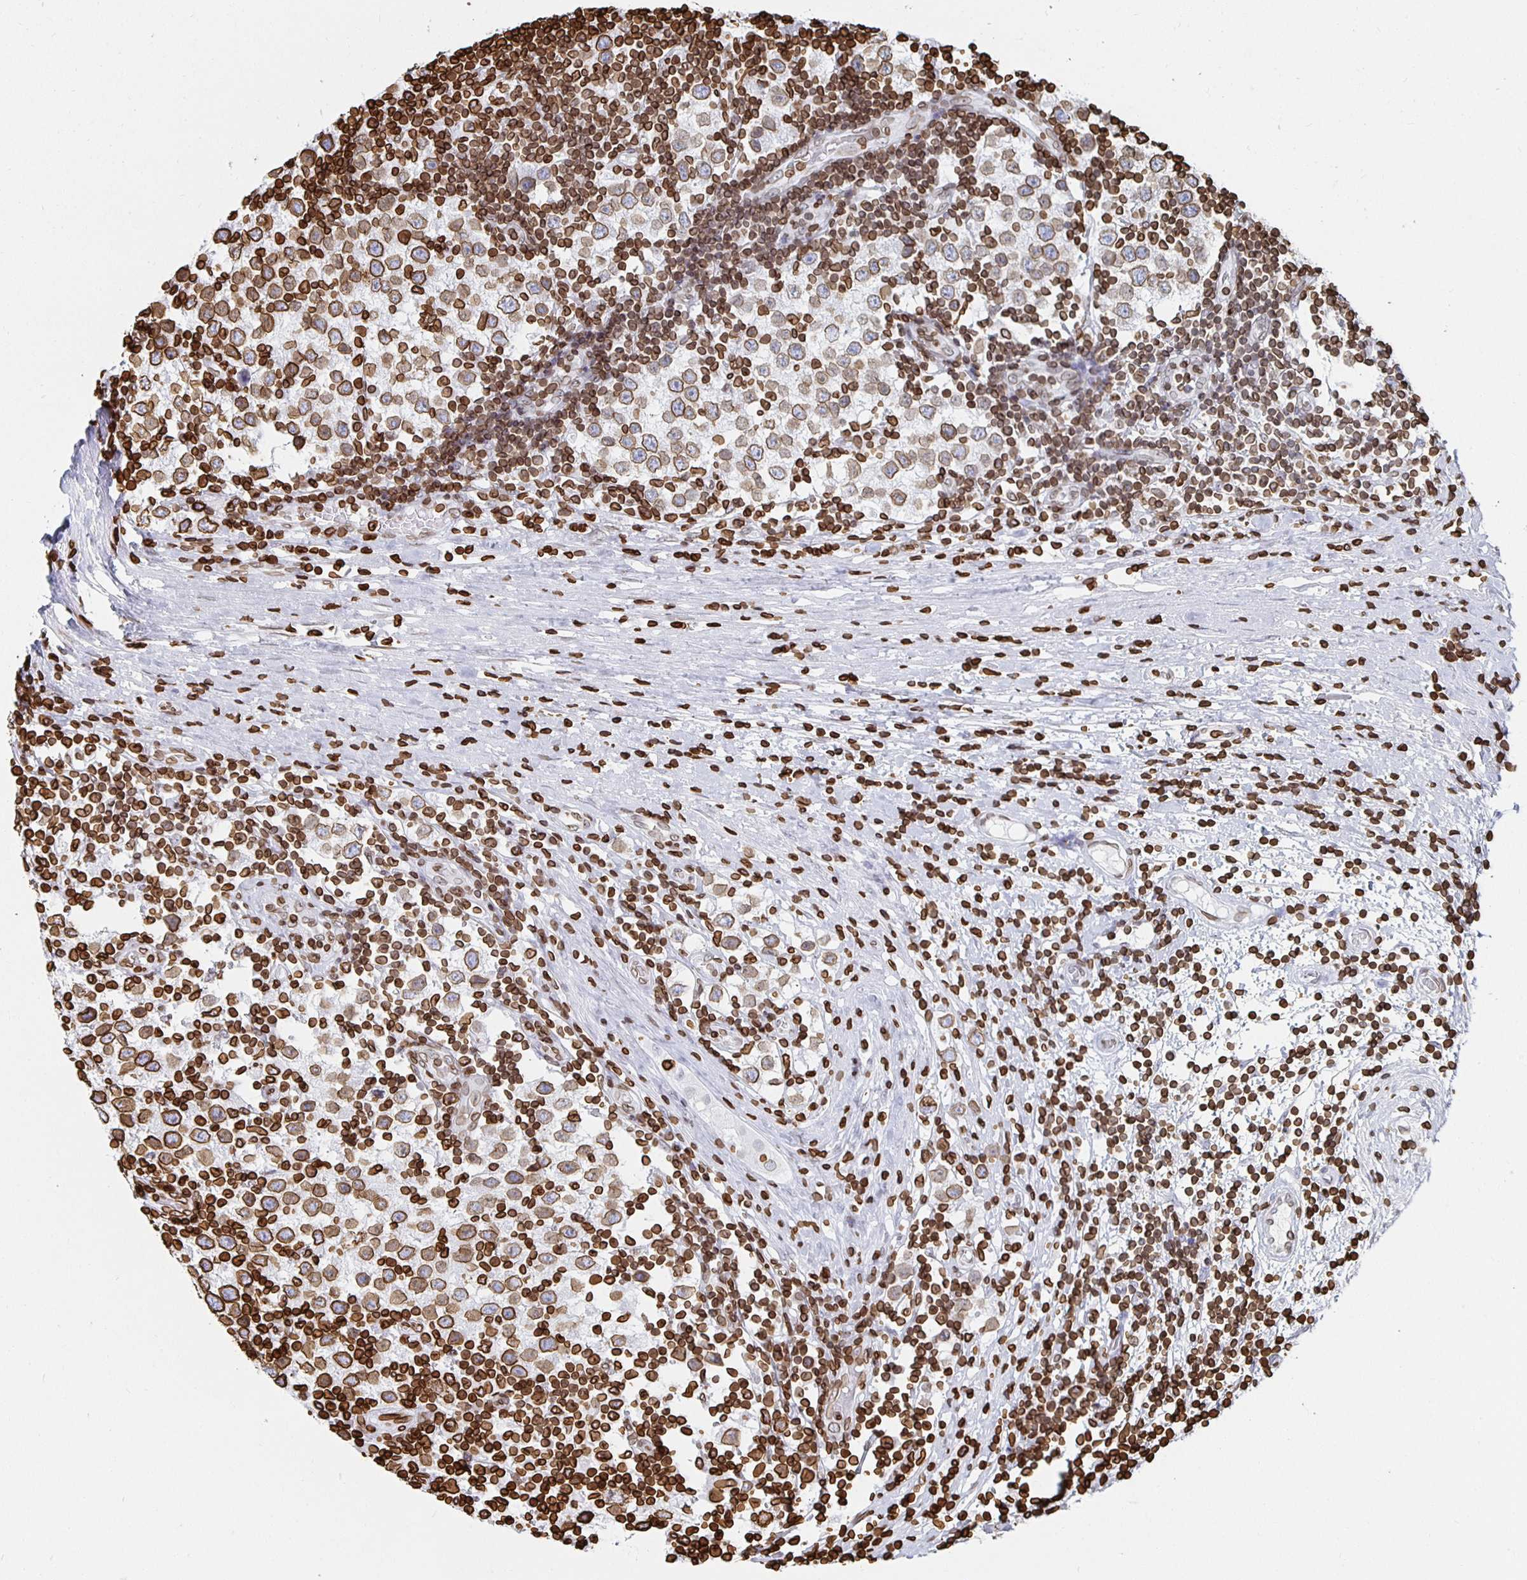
{"staining": {"intensity": "strong", "quantity": ">75%", "location": "cytoplasmic/membranous,nuclear"}, "tissue": "testis cancer", "cell_type": "Tumor cells", "image_type": "cancer", "snomed": [{"axis": "morphology", "description": "Seminoma, NOS"}, {"axis": "topography", "description": "Testis"}], "caption": "Tumor cells display strong cytoplasmic/membranous and nuclear staining in about >75% of cells in testis cancer.", "gene": "LMNB1", "patient": {"sex": "male", "age": 34}}